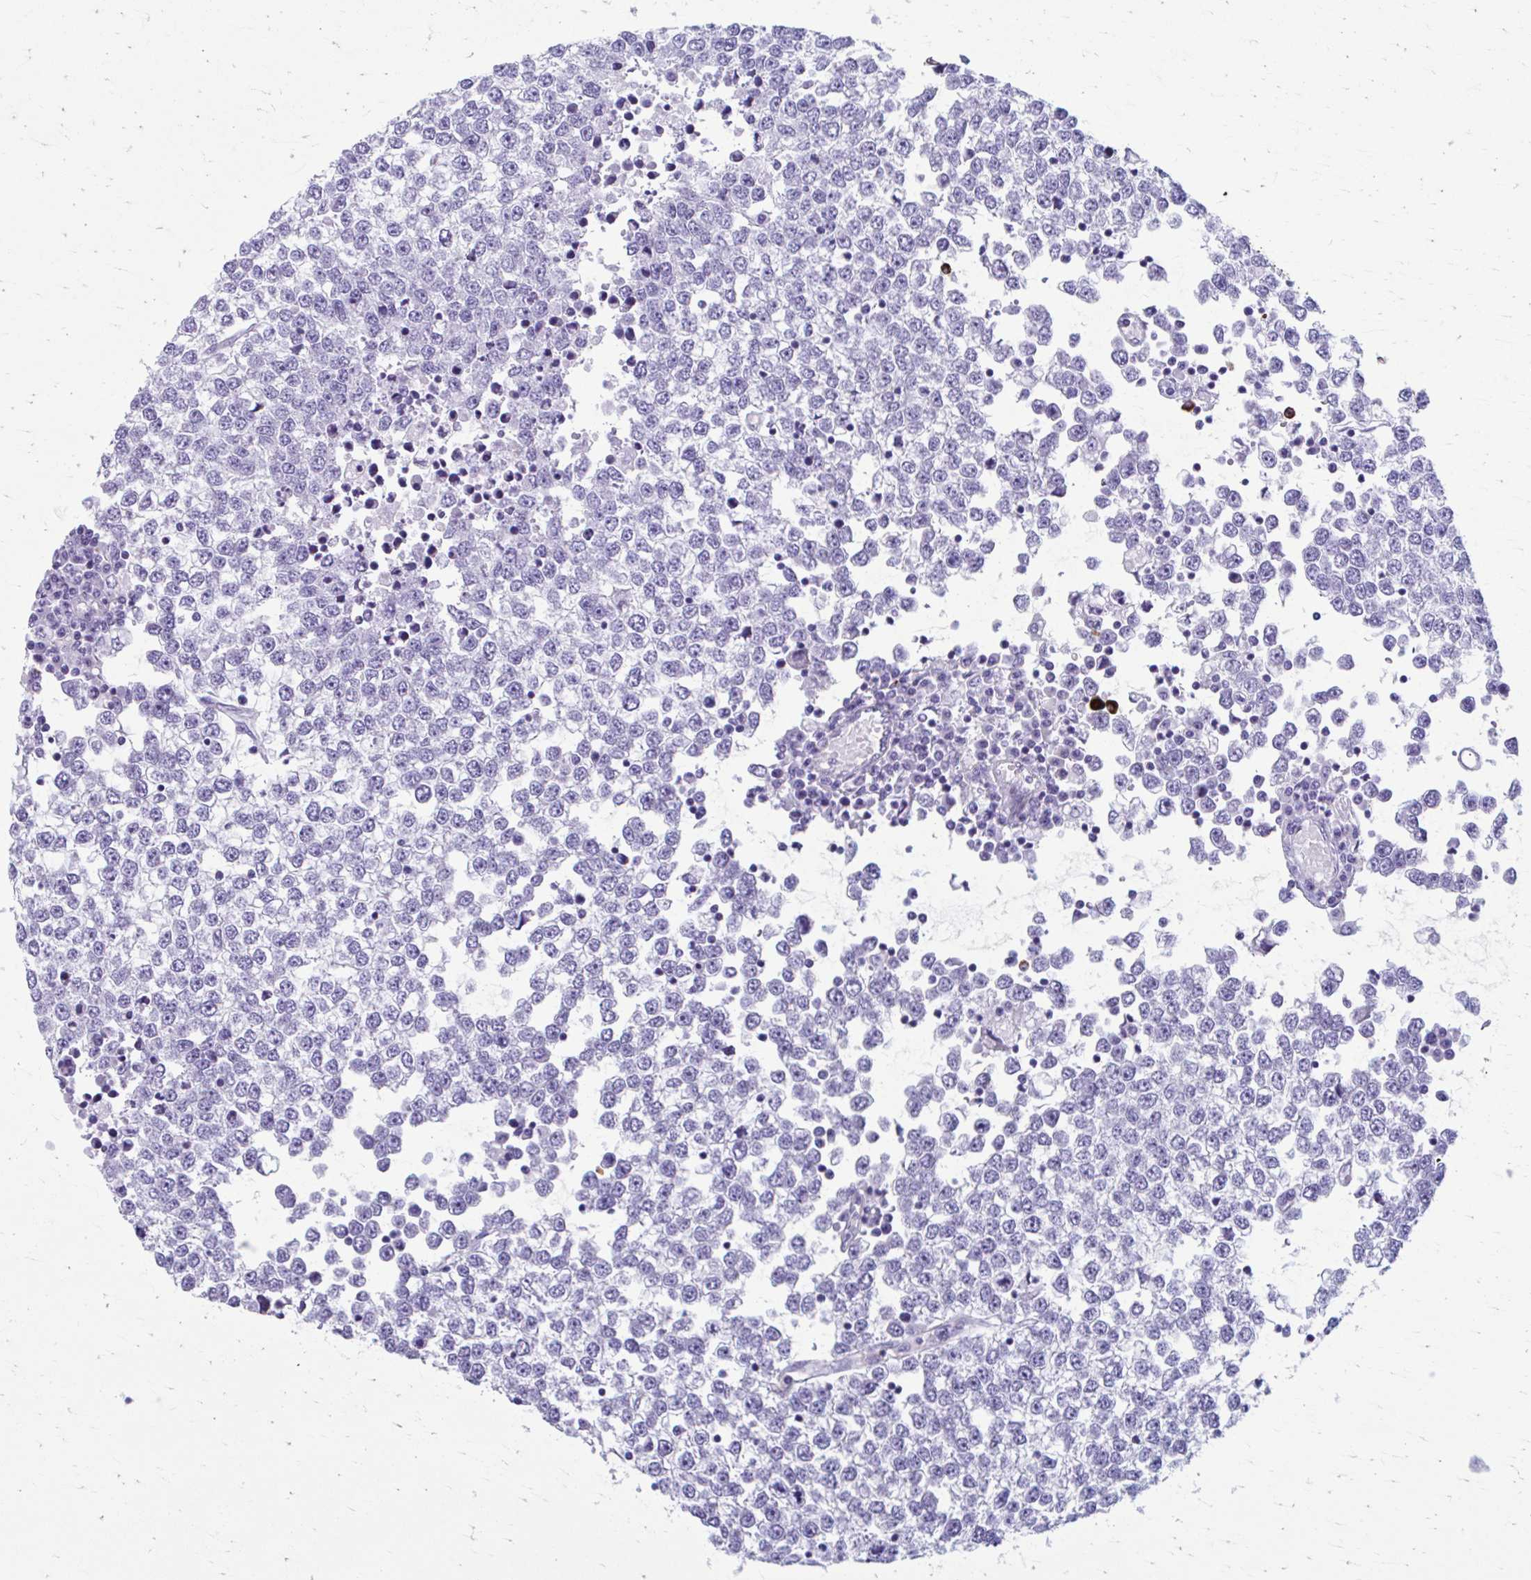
{"staining": {"intensity": "negative", "quantity": "none", "location": "none"}, "tissue": "testis cancer", "cell_type": "Tumor cells", "image_type": "cancer", "snomed": [{"axis": "morphology", "description": "Seminoma, NOS"}, {"axis": "topography", "description": "Testis"}], "caption": "Testis cancer was stained to show a protein in brown. There is no significant staining in tumor cells.", "gene": "C12orf71", "patient": {"sex": "male", "age": 65}}